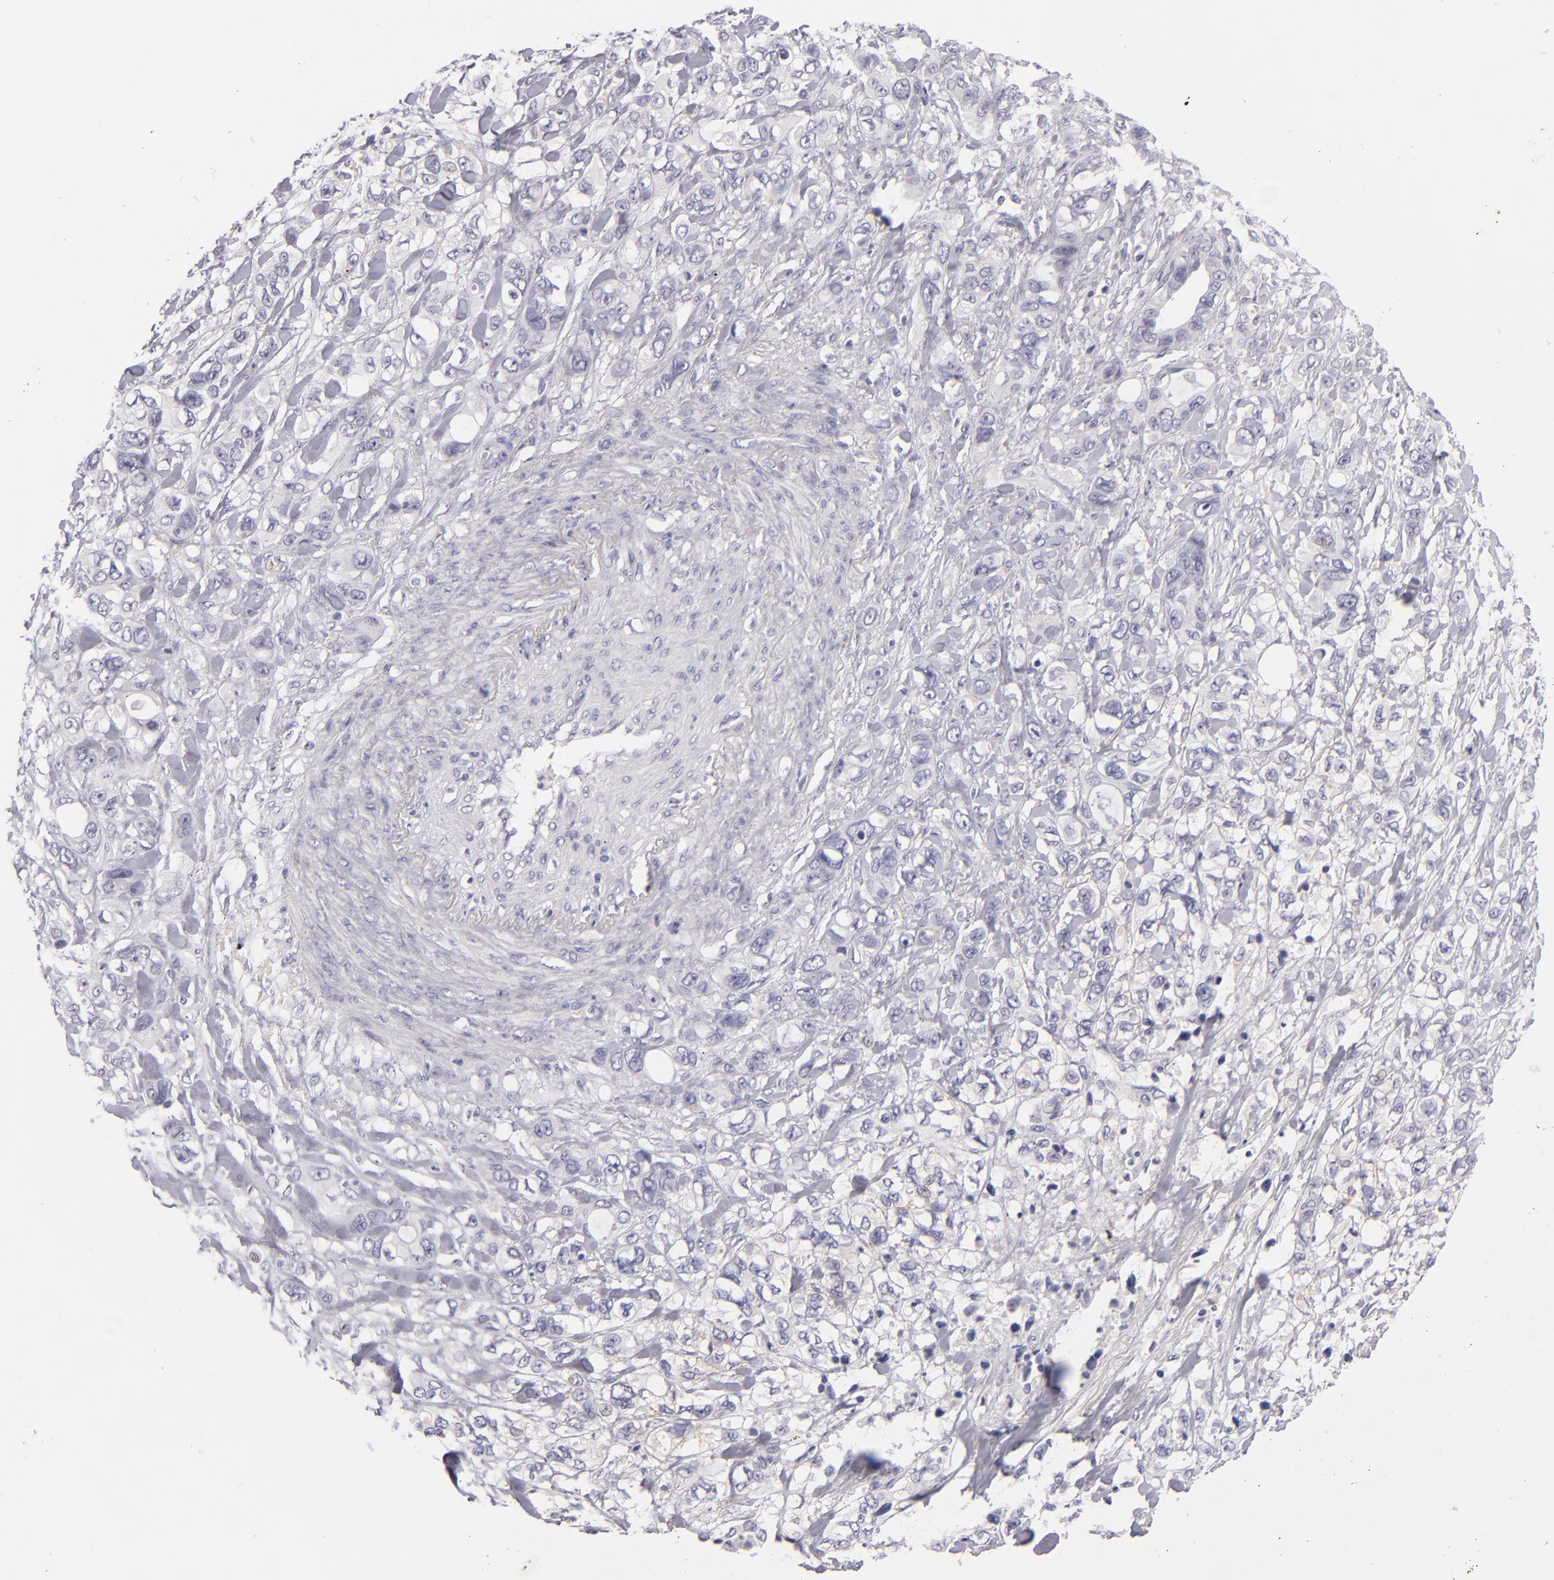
{"staining": {"intensity": "negative", "quantity": "none", "location": "none"}, "tissue": "stomach cancer", "cell_type": "Tumor cells", "image_type": "cancer", "snomed": [{"axis": "morphology", "description": "Adenocarcinoma, NOS"}, {"axis": "topography", "description": "Stomach, upper"}], "caption": "Immunohistochemistry (IHC) photomicrograph of human adenocarcinoma (stomach) stained for a protein (brown), which displays no positivity in tumor cells. Nuclei are stained in blue.", "gene": "TNNC1", "patient": {"sex": "male", "age": 47}}